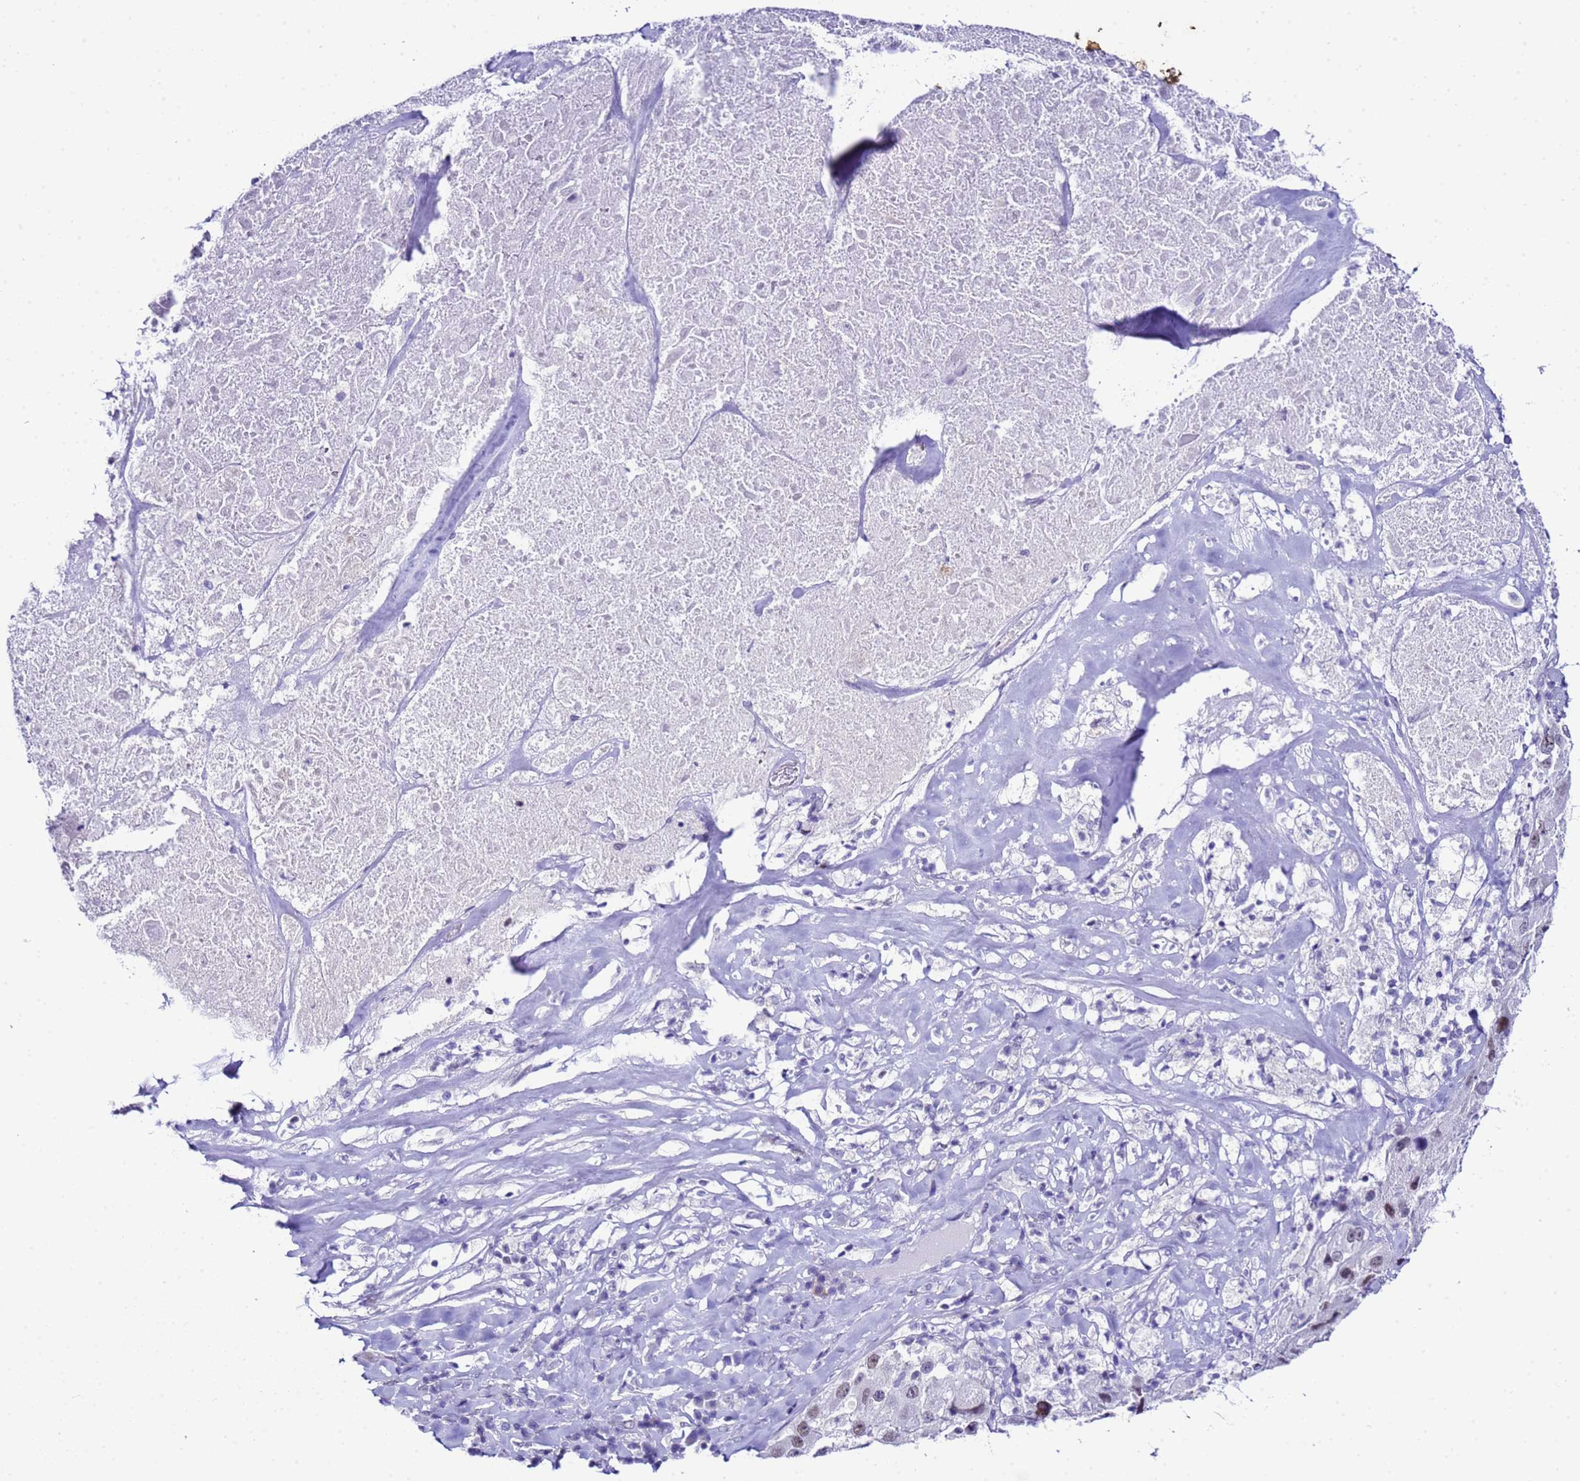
{"staining": {"intensity": "weak", "quantity": ">75%", "location": "nuclear"}, "tissue": "melanoma", "cell_type": "Tumor cells", "image_type": "cancer", "snomed": [{"axis": "morphology", "description": "Malignant melanoma, Metastatic site"}, {"axis": "topography", "description": "Lymph node"}], "caption": "Malignant melanoma (metastatic site) stained with a brown dye demonstrates weak nuclear positive staining in about >75% of tumor cells.", "gene": "BCL7A", "patient": {"sex": "male", "age": 62}}